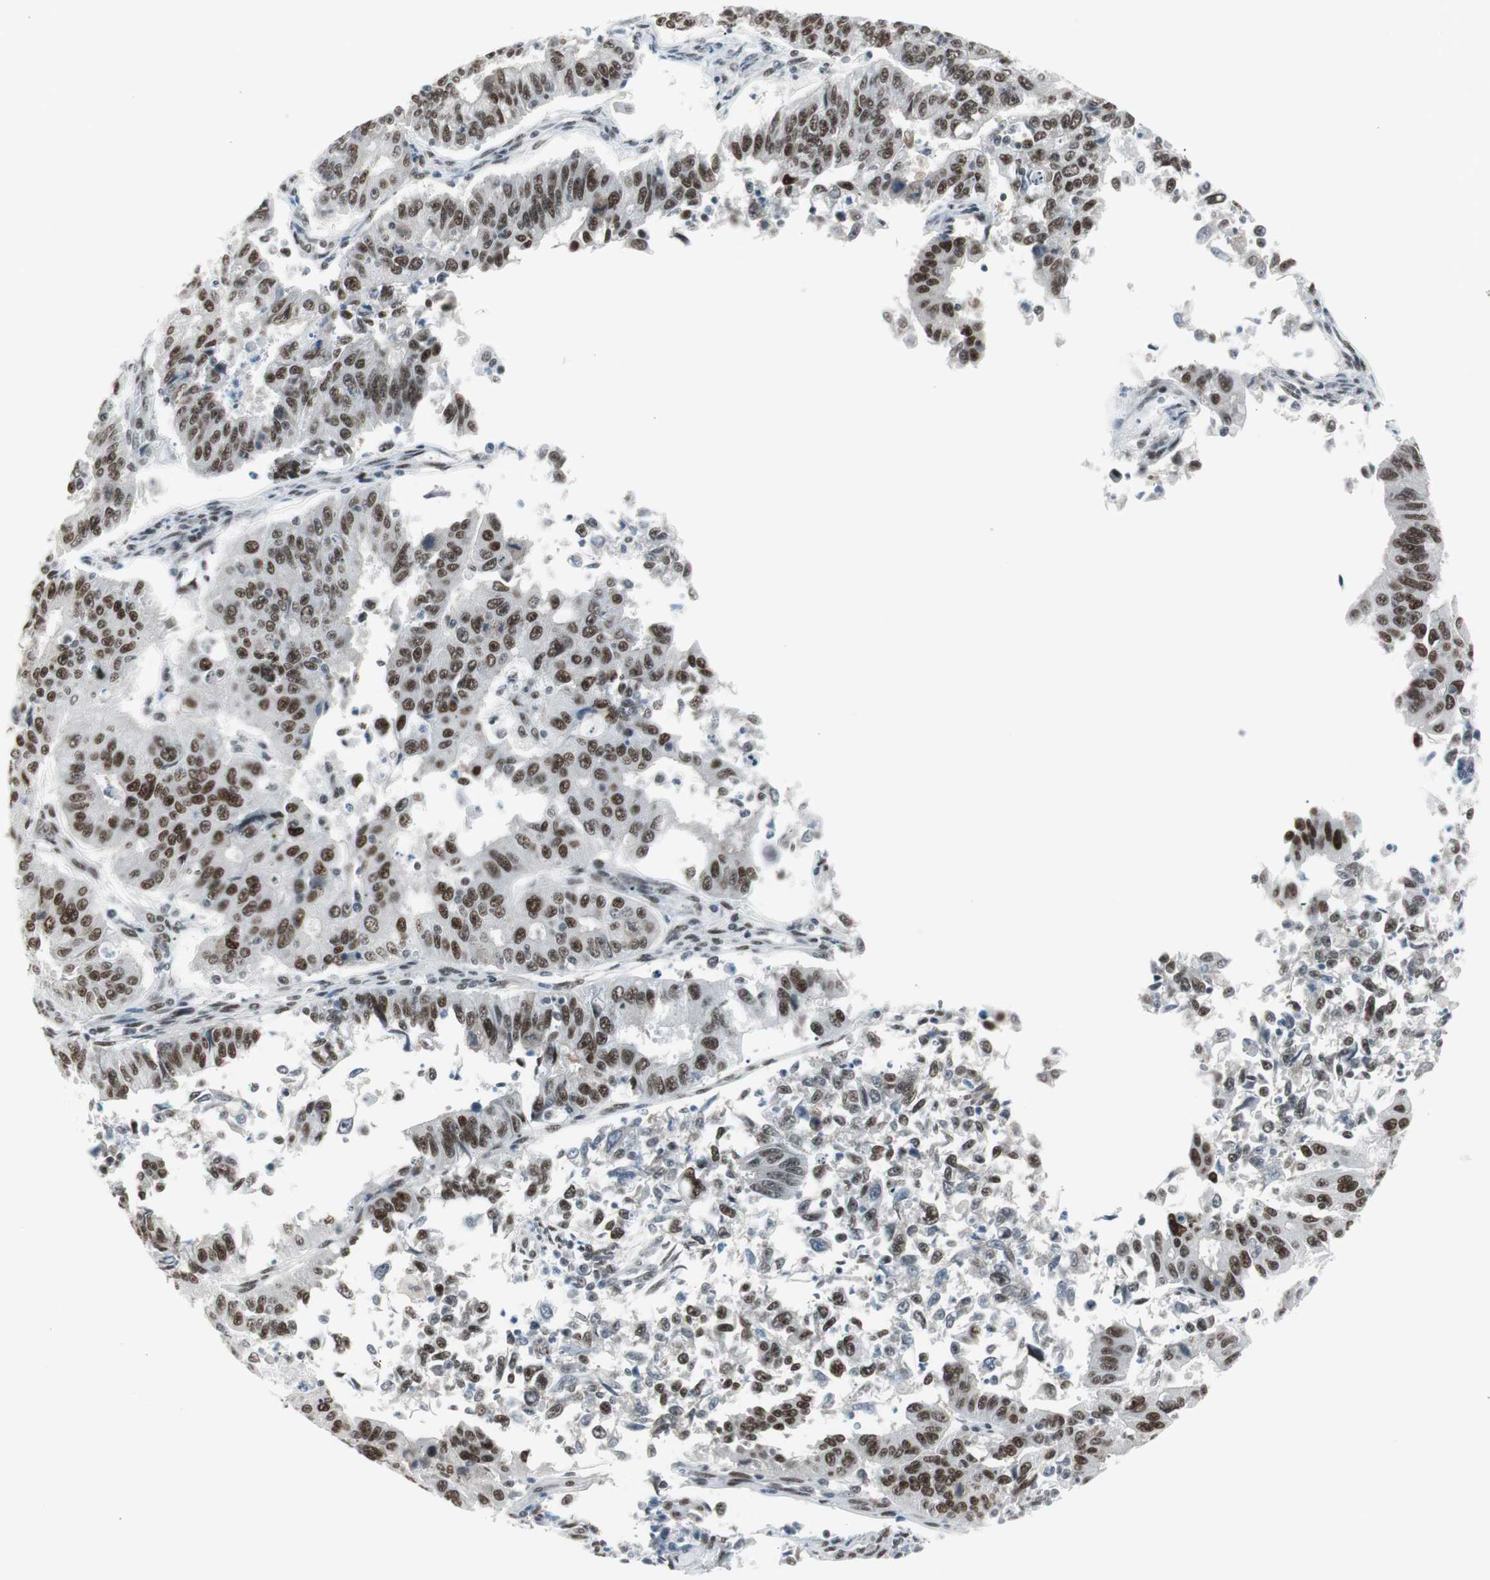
{"staining": {"intensity": "strong", "quantity": ">75%", "location": "nuclear"}, "tissue": "endometrial cancer", "cell_type": "Tumor cells", "image_type": "cancer", "snomed": [{"axis": "morphology", "description": "Adenocarcinoma, NOS"}, {"axis": "topography", "description": "Endometrium"}], "caption": "A brown stain highlights strong nuclear staining of a protein in human endometrial adenocarcinoma tumor cells. (IHC, brightfield microscopy, high magnification).", "gene": "HEXIM1", "patient": {"sex": "female", "age": 42}}